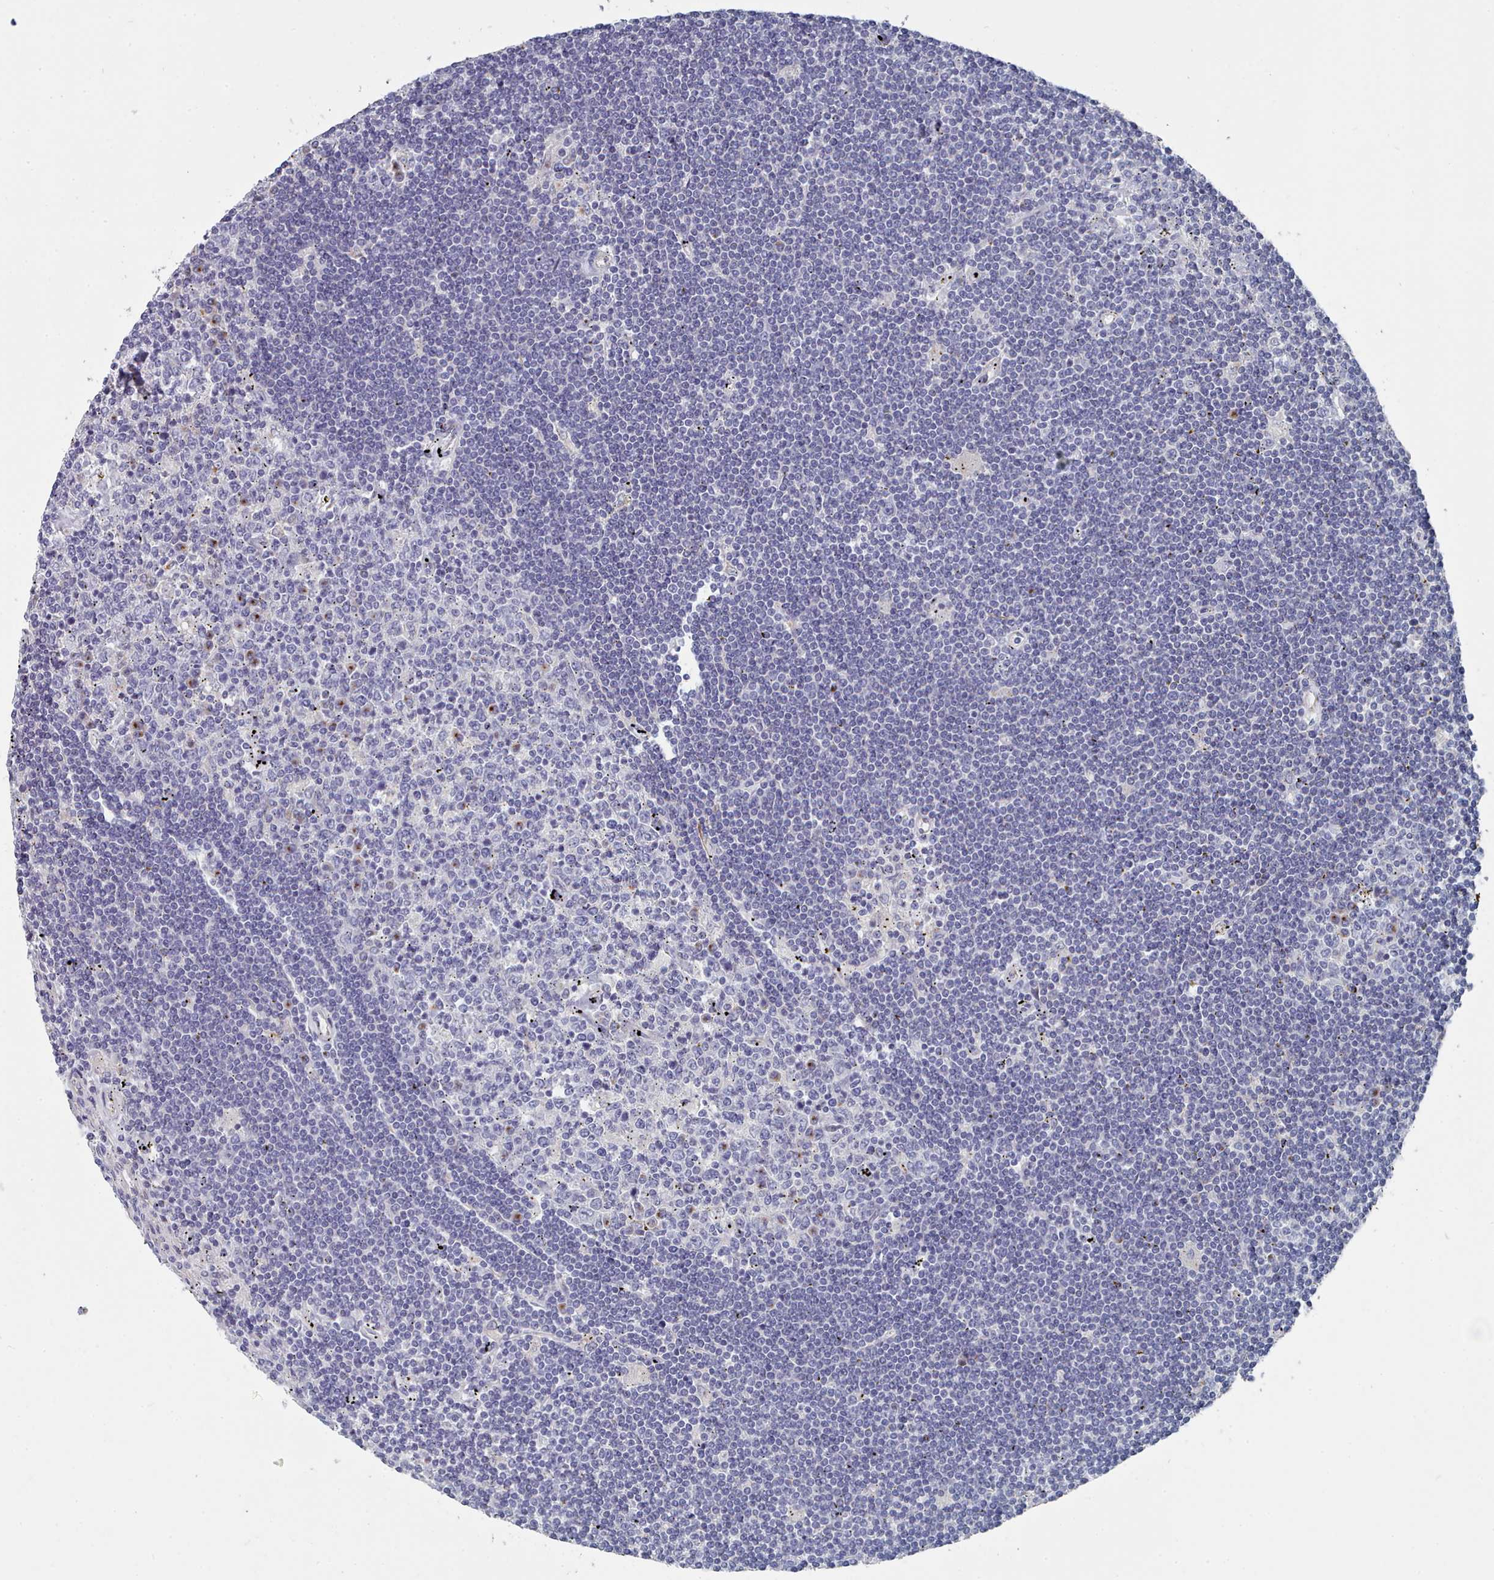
{"staining": {"intensity": "negative", "quantity": "none", "location": "none"}, "tissue": "lymphoma", "cell_type": "Tumor cells", "image_type": "cancer", "snomed": [{"axis": "morphology", "description": "Malignant lymphoma, non-Hodgkin's type, Low grade"}, {"axis": "topography", "description": "Spleen"}], "caption": "Immunohistochemistry (IHC) of human low-grade malignant lymphoma, non-Hodgkin's type exhibits no positivity in tumor cells. Nuclei are stained in blue.", "gene": "PDE4C", "patient": {"sex": "male", "age": 76}}